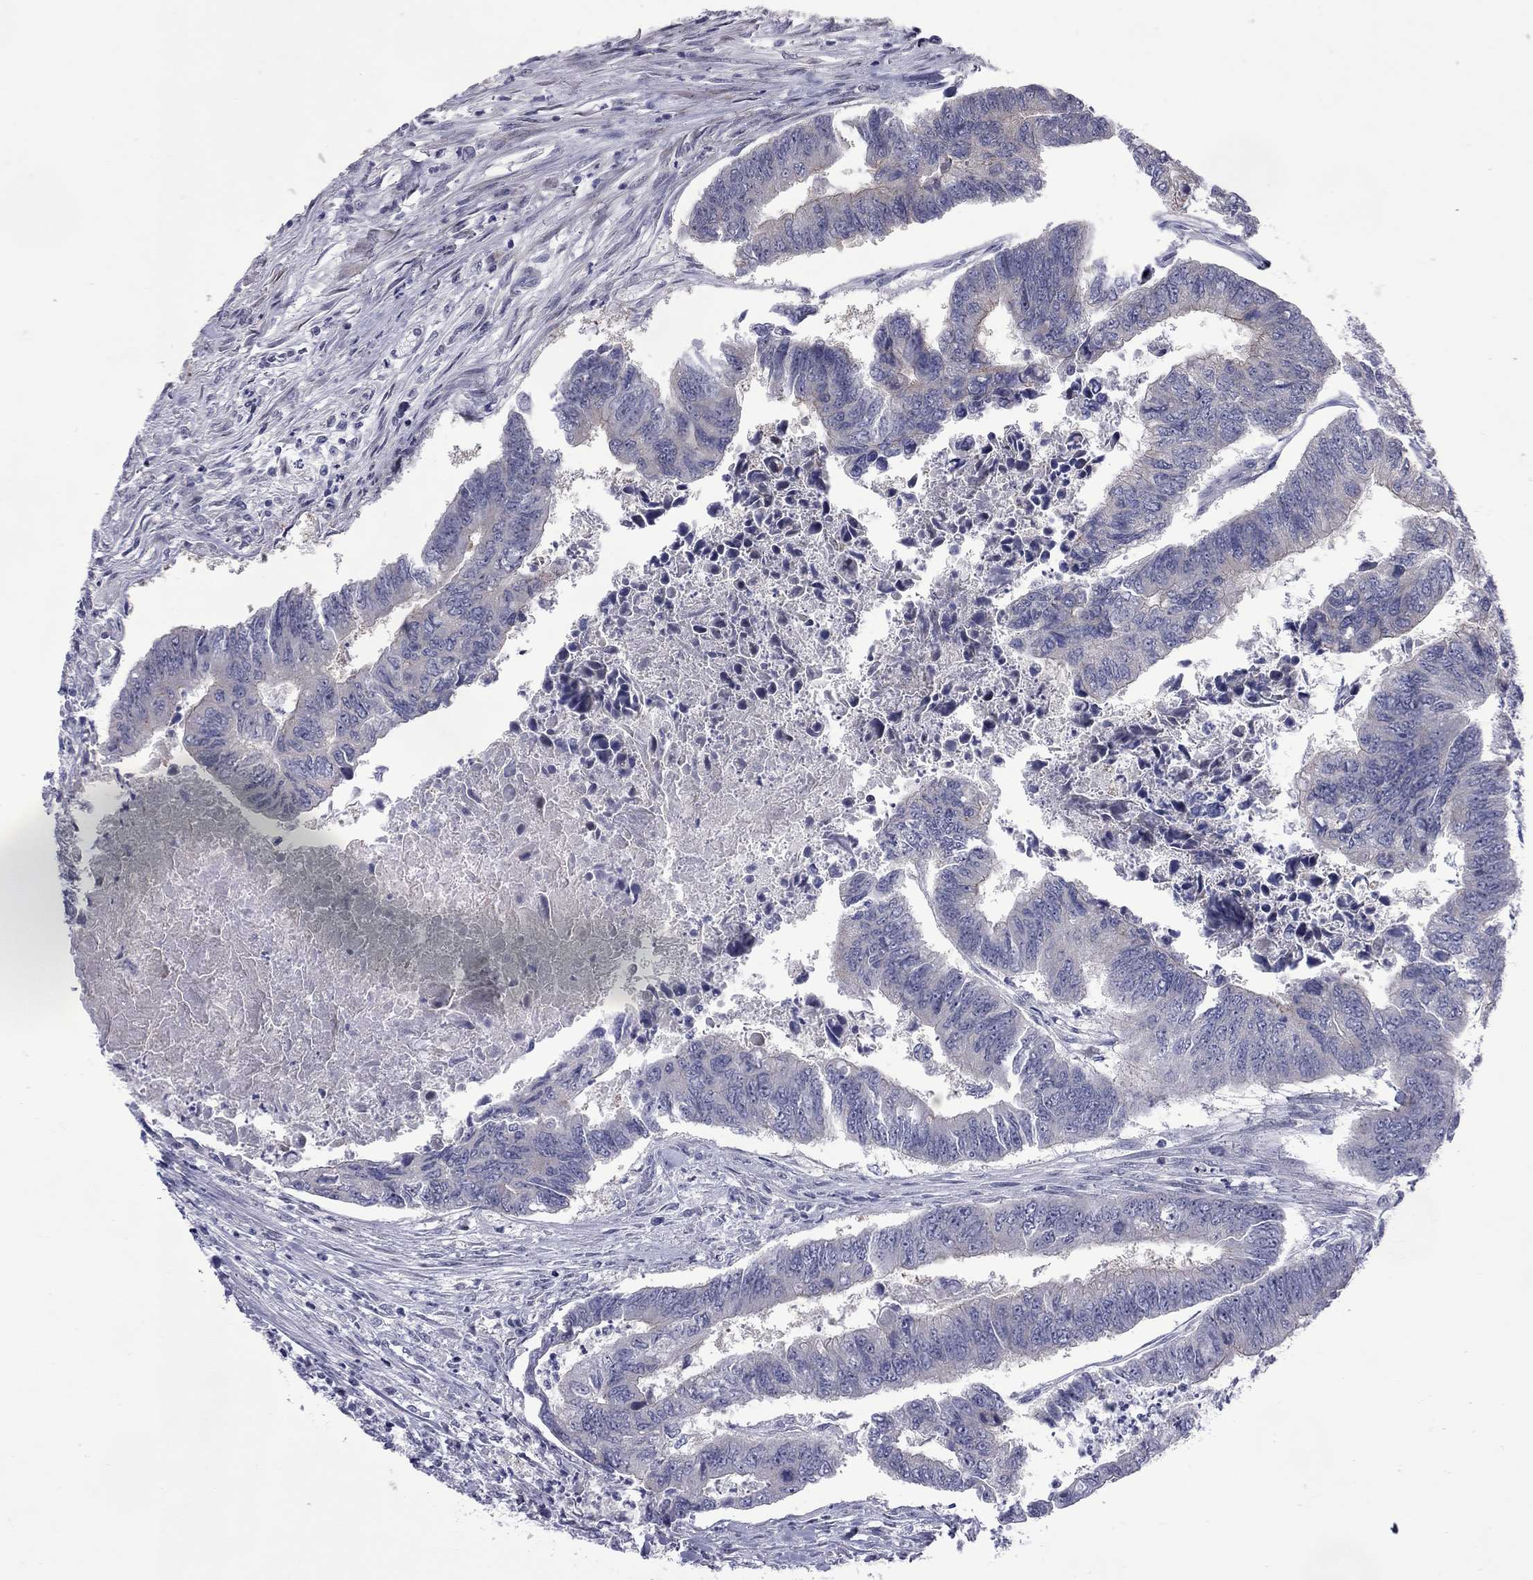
{"staining": {"intensity": "negative", "quantity": "none", "location": "none"}, "tissue": "colorectal cancer", "cell_type": "Tumor cells", "image_type": "cancer", "snomed": [{"axis": "morphology", "description": "Adenocarcinoma, NOS"}, {"axis": "topography", "description": "Colon"}], "caption": "Colorectal cancer (adenocarcinoma) stained for a protein using immunohistochemistry reveals no expression tumor cells.", "gene": "NRARP", "patient": {"sex": "female", "age": 65}}